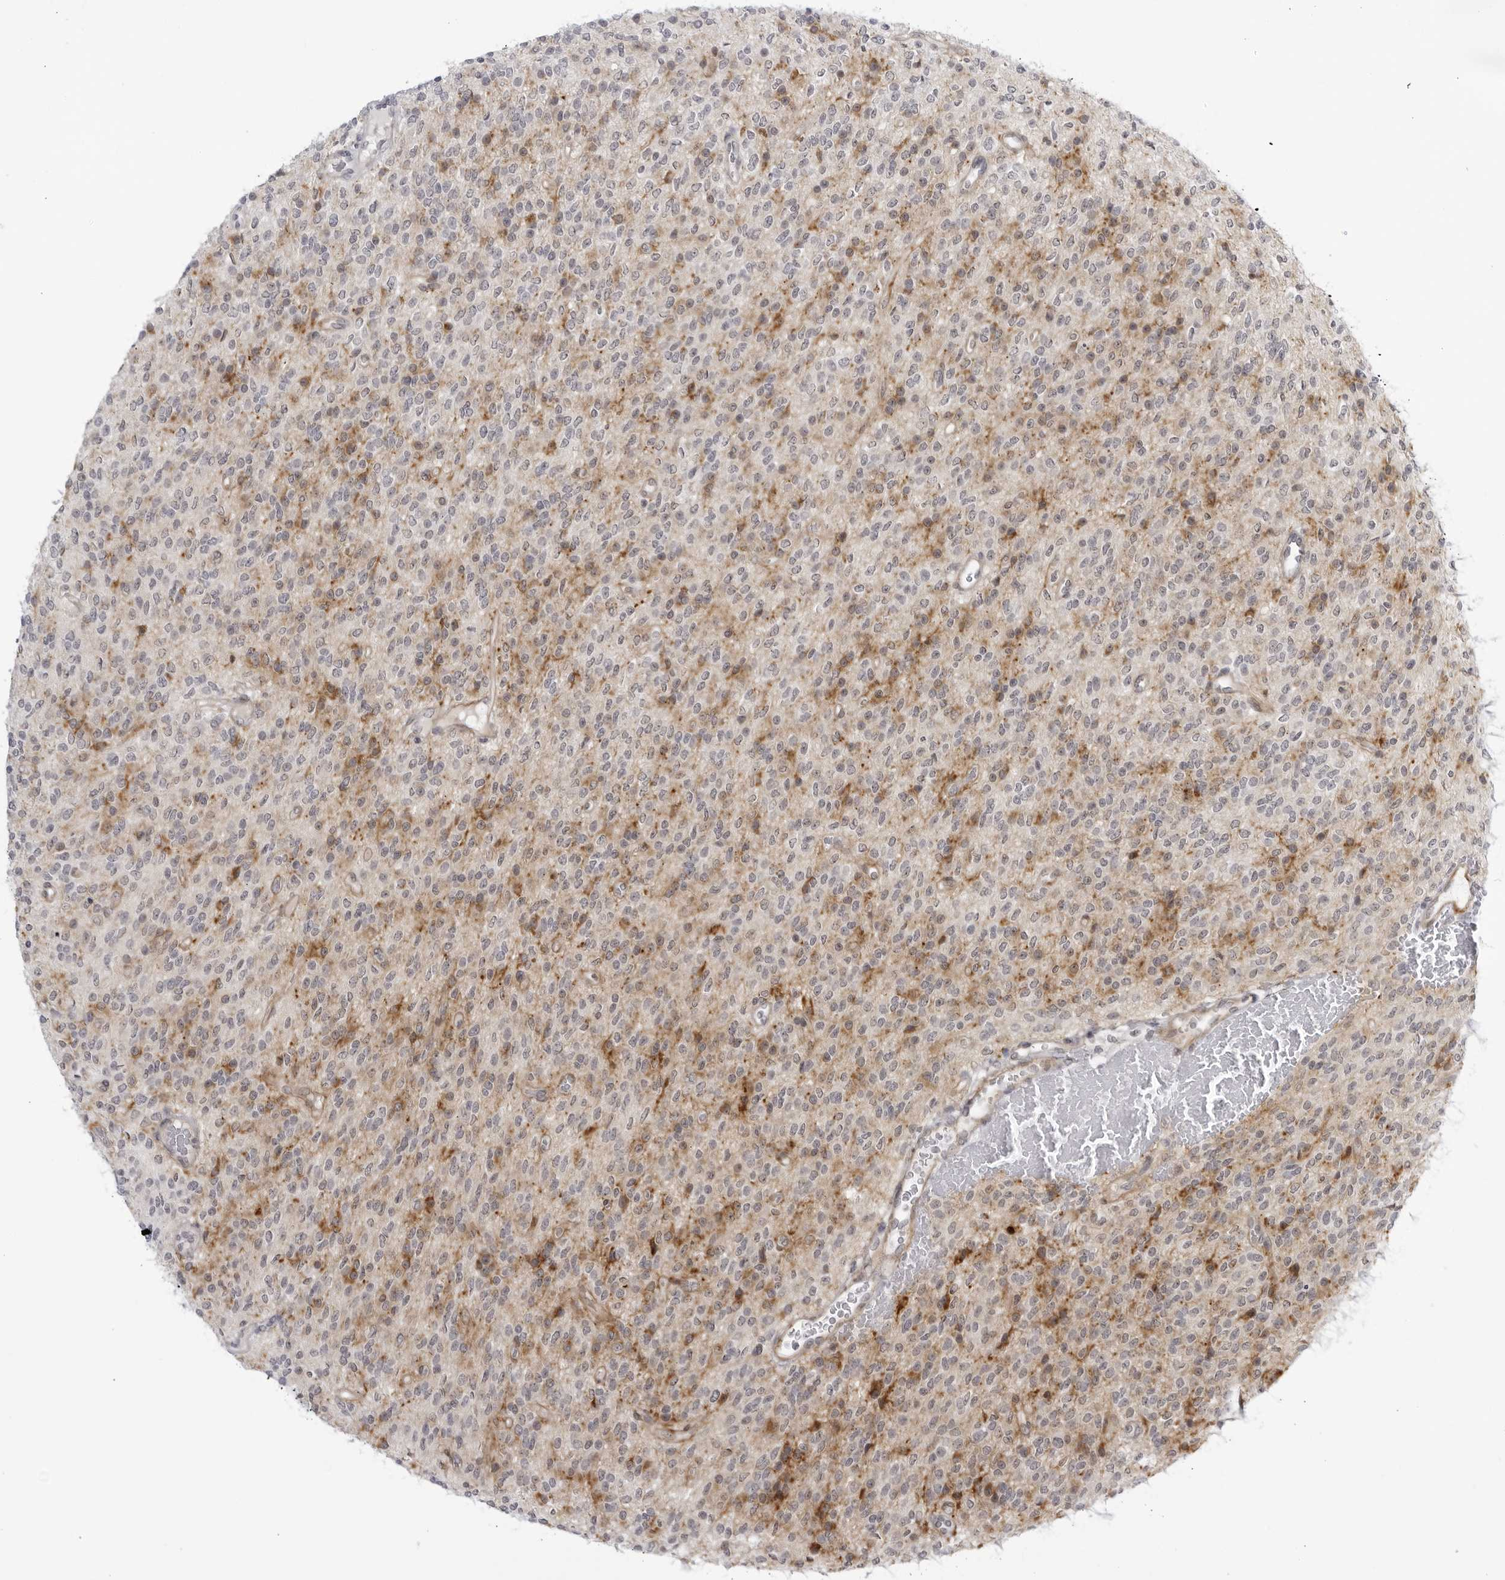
{"staining": {"intensity": "moderate", "quantity": "<25%", "location": "cytoplasmic/membranous"}, "tissue": "glioma", "cell_type": "Tumor cells", "image_type": "cancer", "snomed": [{"axis": "morphology", "description": "Glioma, malignant, High grade"}, {"axis": "topography", "description": "Brain"}], "caption": "Glioma stained with DAB IHC demonstrates low levels of moderate cytoplasmic/membranous expression in about <25% of tumor cells. The protein of interest is shown in brown color, while the nuclei are stained blue.", "gene": "CNBD1", "patient": {"sex": "male", "age": 34}}